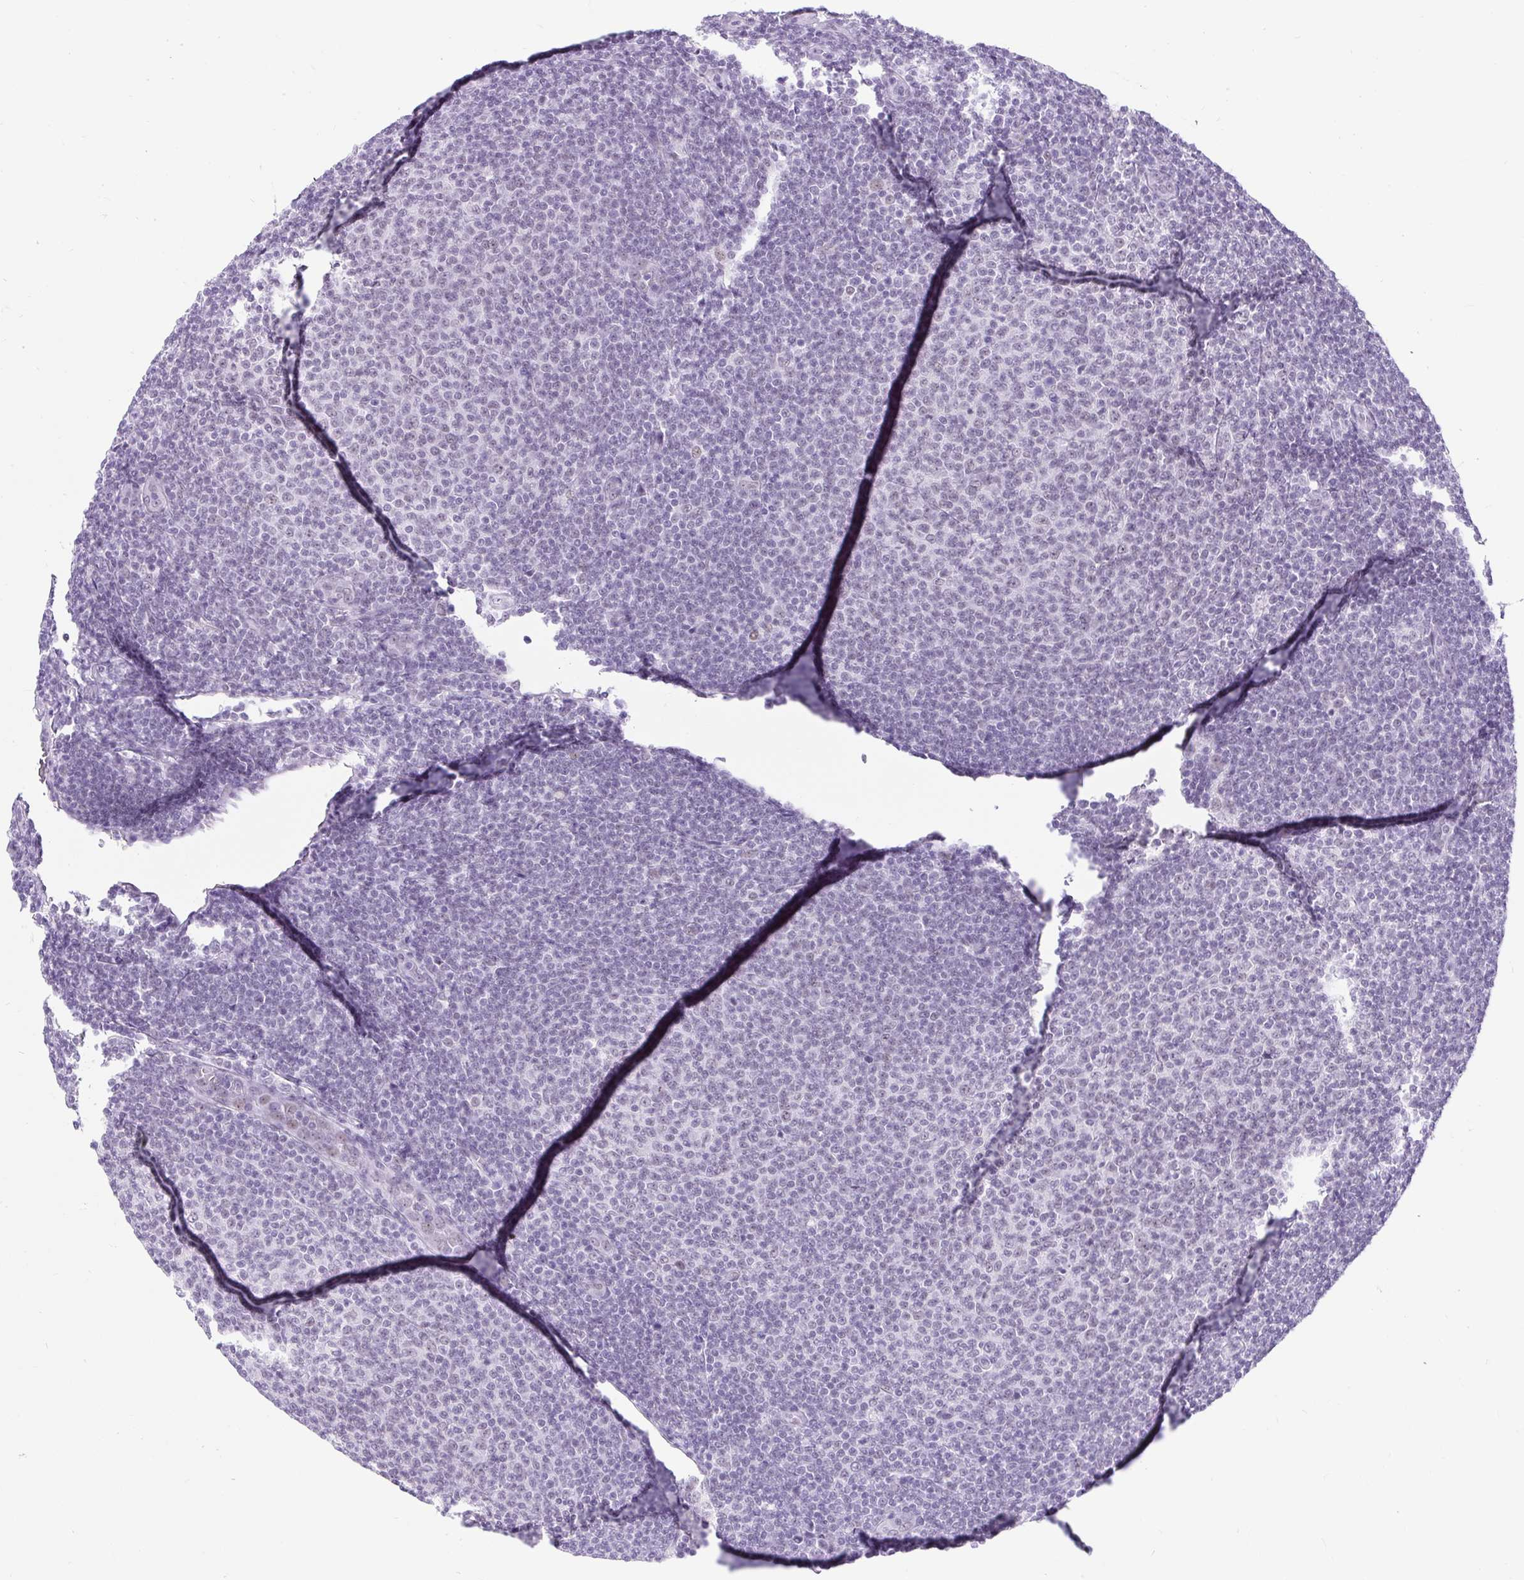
{"staining": {"intensity": "negative", "quantity": "none", "location": "none"}, "tissue": "lymphoma", "cell_type": "Tumor cells", "image_type": "cancer", "snomed": [{"axis": "morphology", "description": "Malignant lymphoma, non-Hodgkin's type, Low grade"}, {"axis": "topography", "description": "Lymph node"}], "caption": "IHC of human low-grade malignant lymphoma, non-Hodgkin's type exhibits no staining in tumor cells.", "gene": "PLCXD2", "patient": {"sex": "male", "age": 66}}